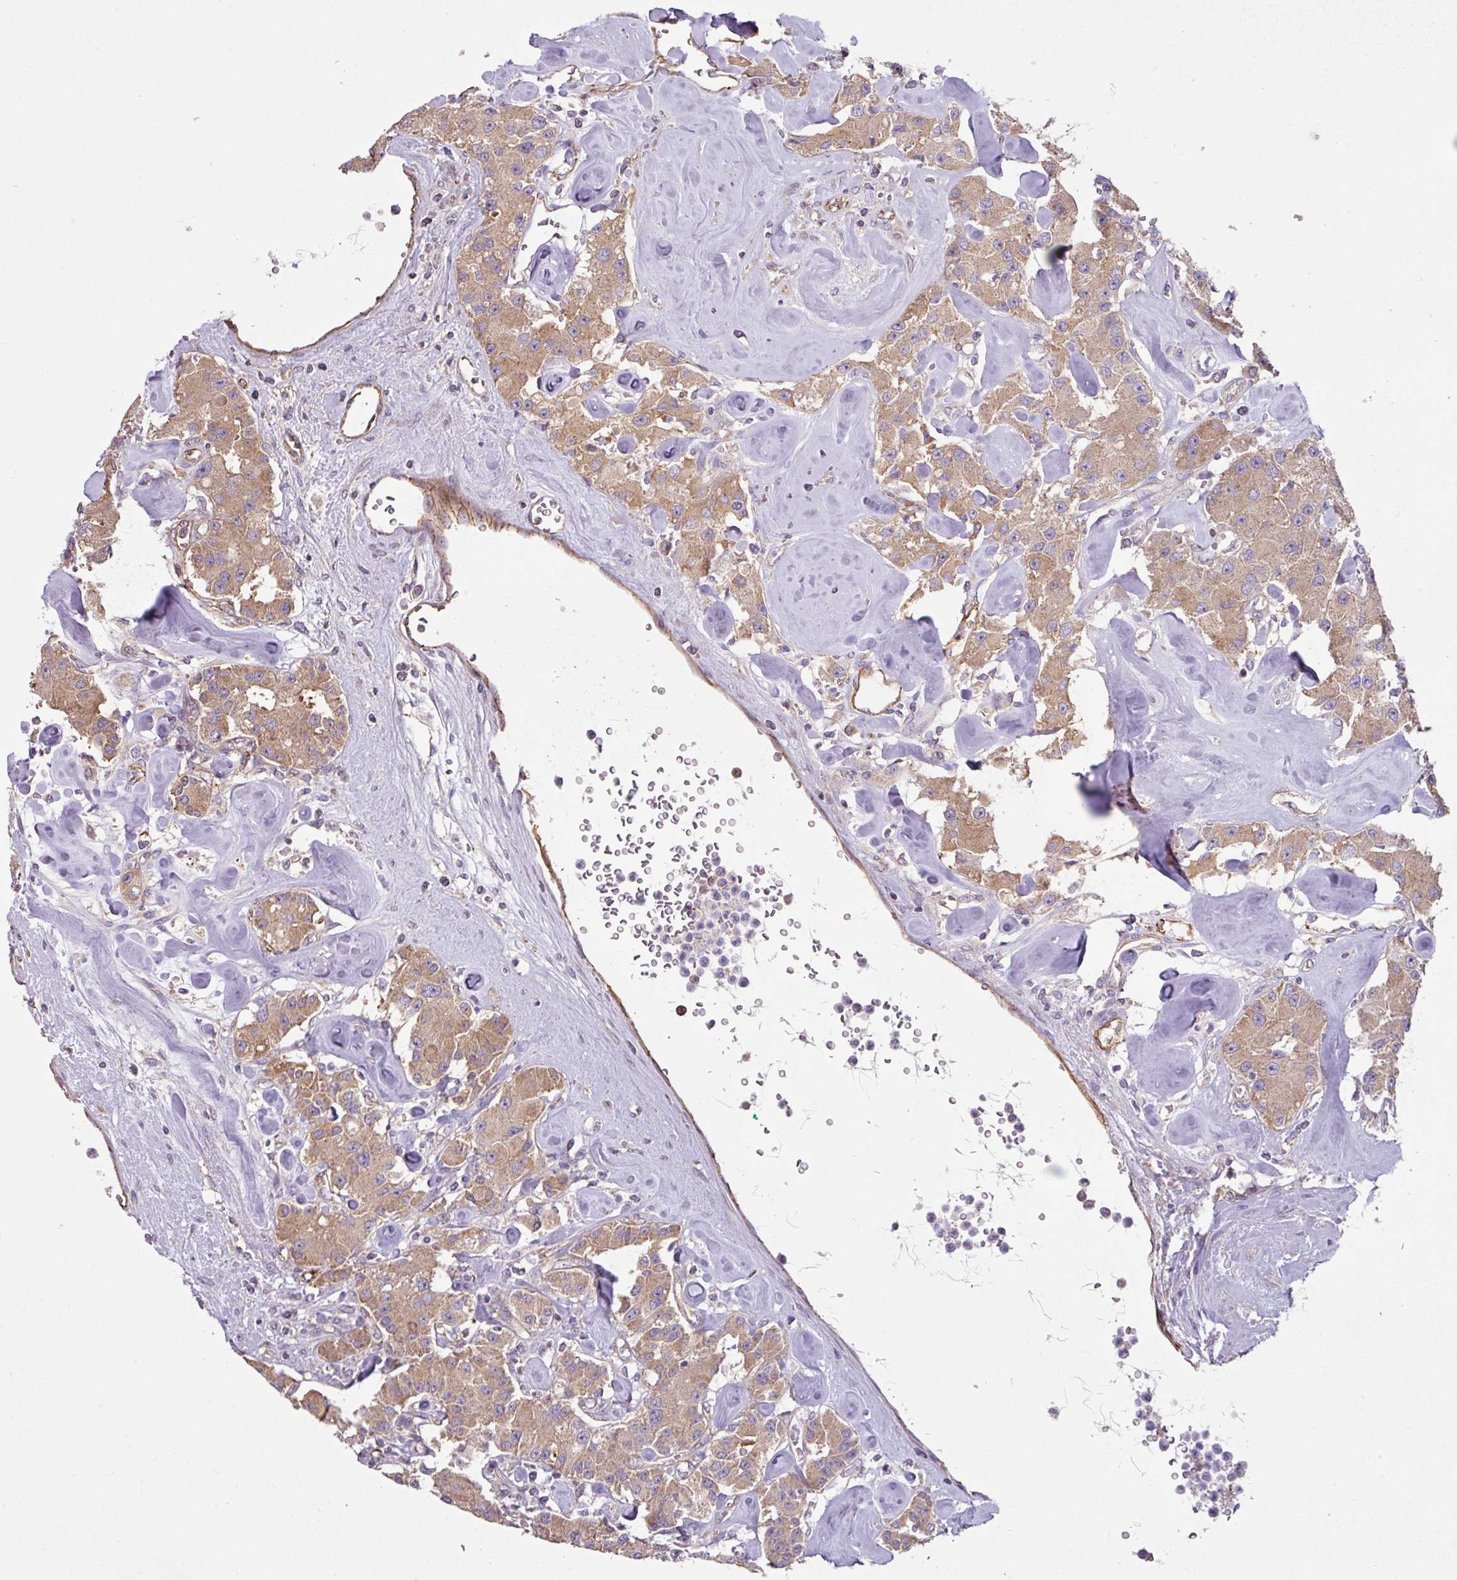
{"staining": {"intensity": "moderate", "quantity": ">75%", "location": "cytoplasmic/membranous"}, "tissue": "carcinoid", "cell_type": "Tumor cells", "image_type": "cancer", "snomed": [{"axis": "morphology", "description": "Carcinoid, malignant, NOS"}, {"axis": "topography", "description": "Pancreas"}], "caption": "Tumor cells display moderate cytoplasmic/membranous positivity in approximately >75% of cells in carcinoid (malignant).", "gene": "LRRC53", "patient": {"sex": "male", "age": 41}}